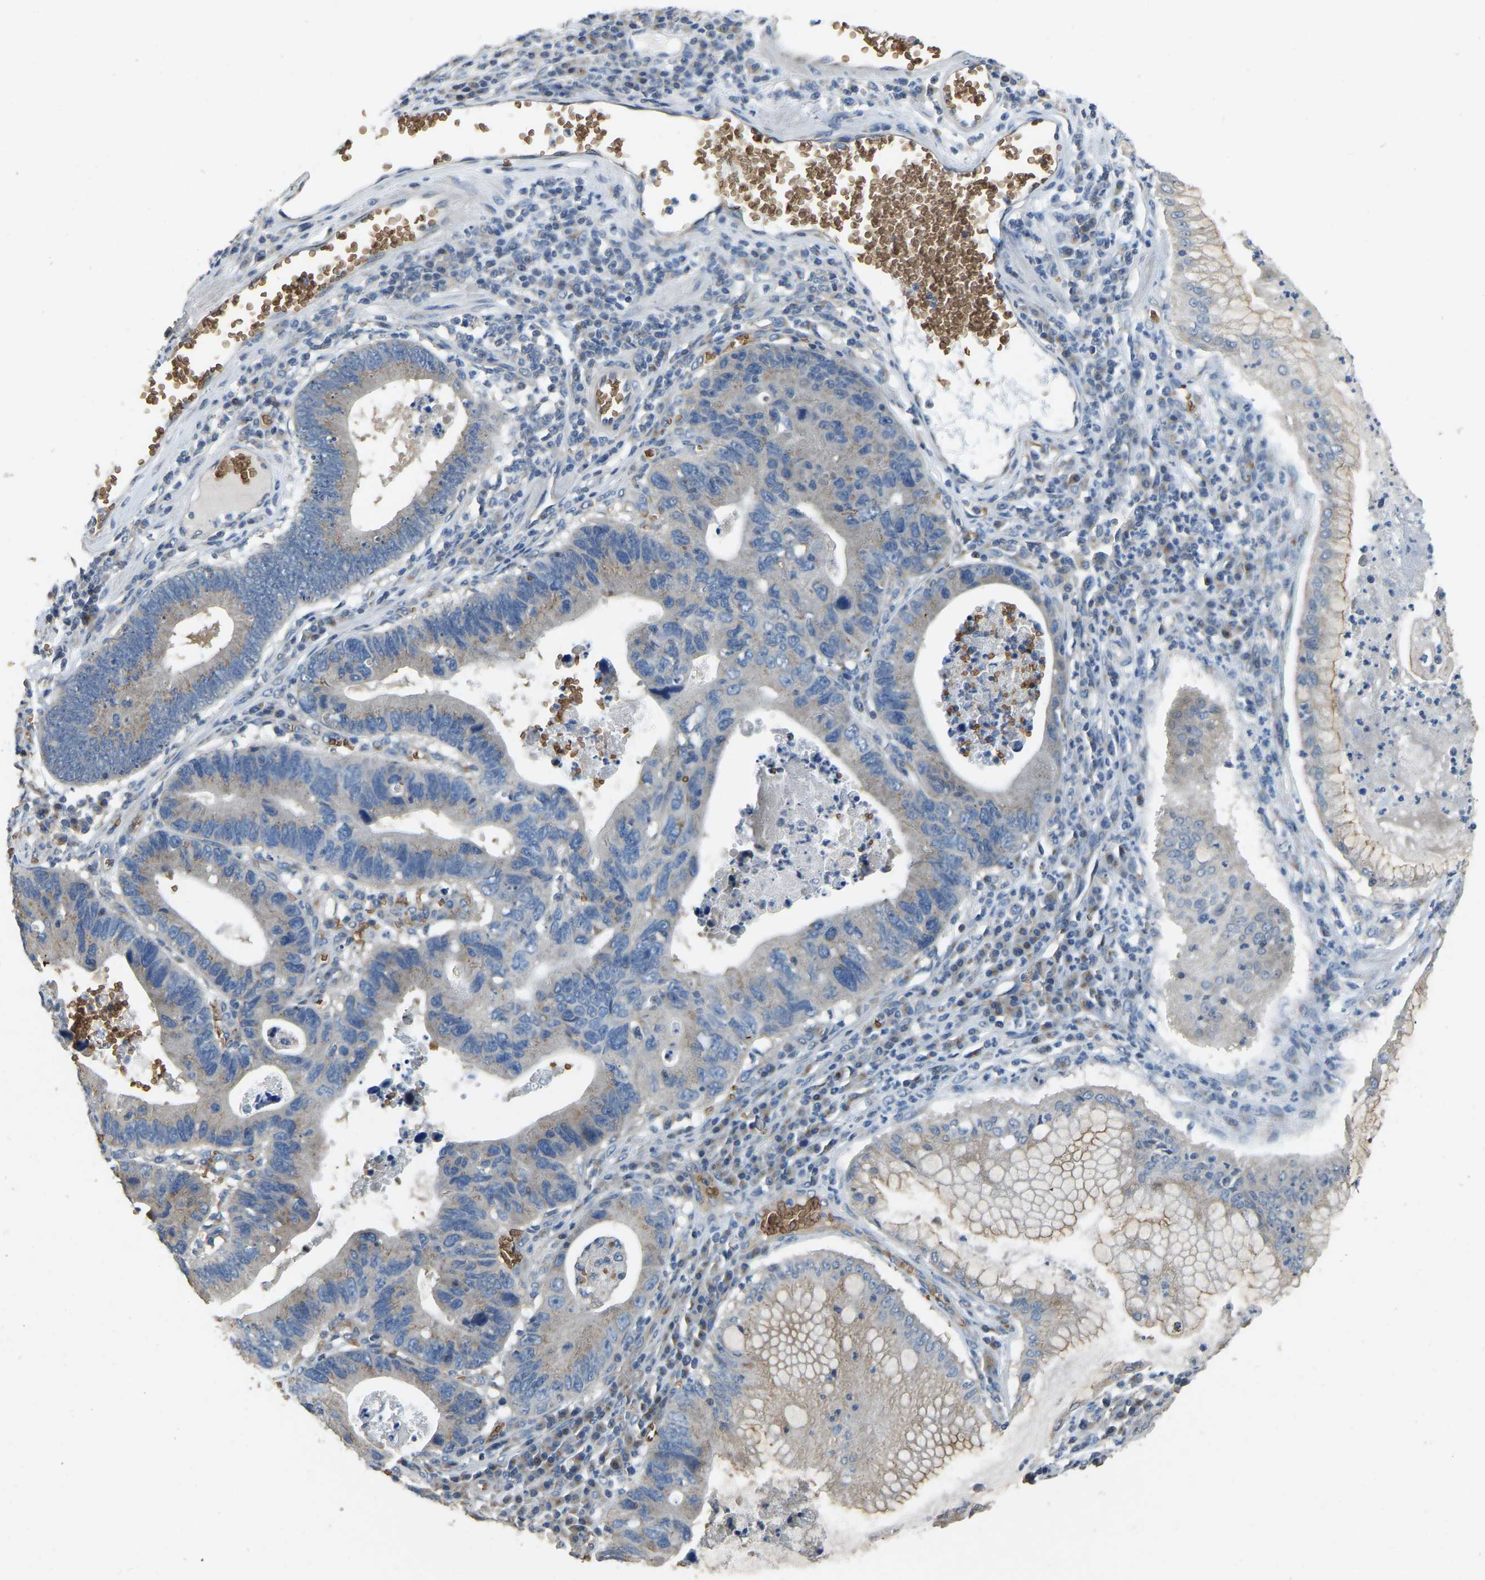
{"staining": {"intensity": "weak", "quantity": ">75%", "location": "cytoplasmic/membranous"}, "tissue": "stomach cancer", "cell_type": "Tumor cells", "image_type": "cancer", "snomed": [{"axis": "morphology", "description": "Adenocarcinoma, NOS"}, {"axis": "topography", "description": "Stomach"}], "caption": "This photomicrograph demonstrates IHC staining of human stomach cancer, with low weak cytoplasmic/membranous positivity in approximately >75% of tumor cells.", "gene": "CFAP298", "patient": {"sex": "male", "age": 59}}